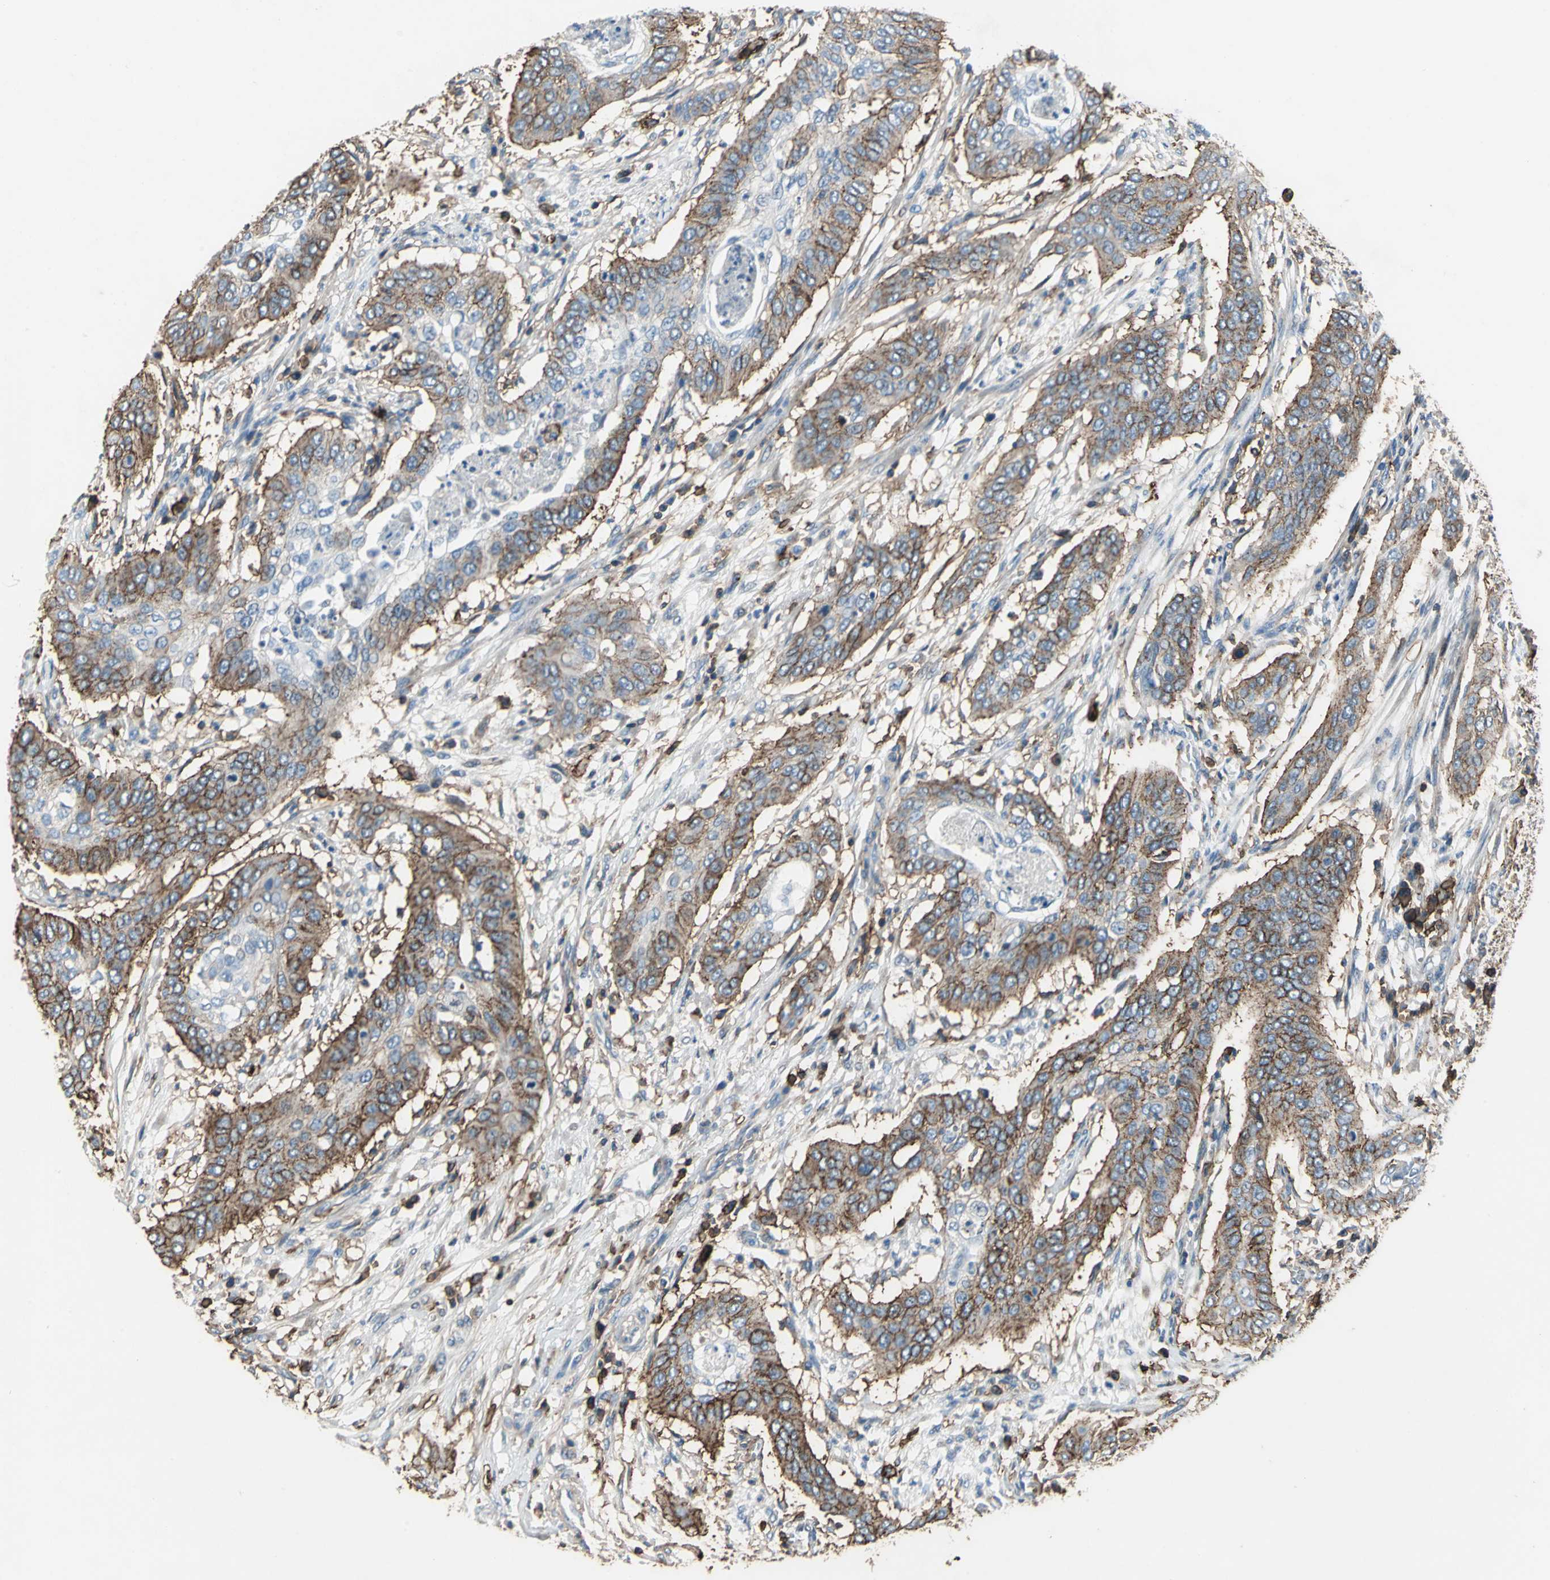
{"staining": {"intensity": "strong", "quantity": ">75%", "location": "cytoplasmic/membranous"}, "tissue": "cervical cancer", "cell_type": "Tumor cells", "image_type": "cancer", "snomed": [{"axis": "morphology", "description": "Squamous cell carcinoma, NOS"}, {"axis": "topography", "description": "Cervix"}], "caption": "An IHC histopathology image of neoplastic tissue is shown. Protein staining in brown highlights strong cytoplasmic/membranous positivity in cervical squamous cell carcinoma within tumor cells. The protein is stained brown, and the nuclei are stained in blue (DAB (3,3'-diaminobenzidine) IHC with brightfield microscopy, high magnification).", "gene": "CD44", "patient": {"sex": "female", "age": 39}}